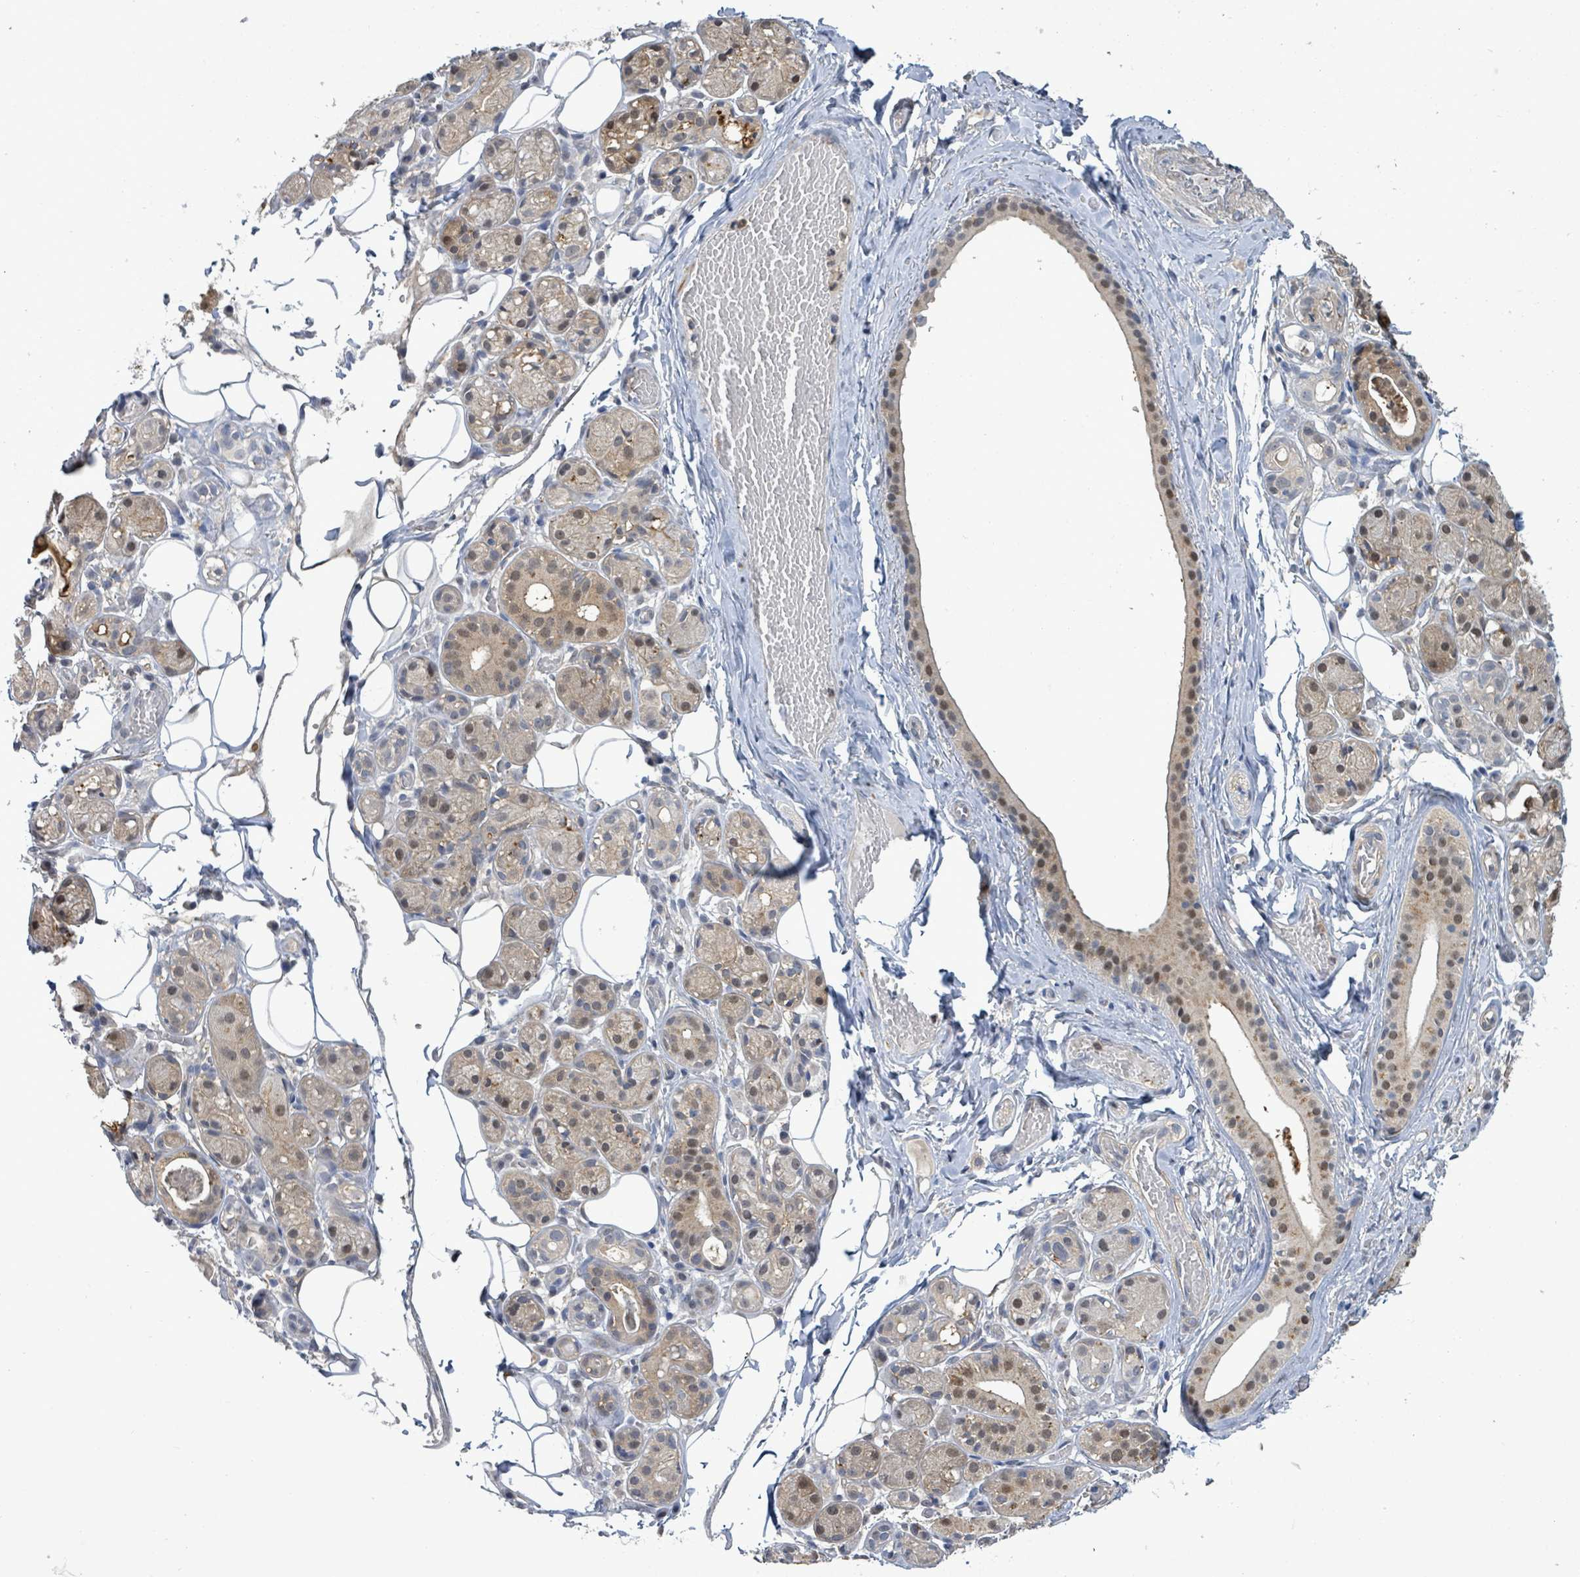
{"staining": {"intensity": "weak", "quantity": "25%-75%", "location": "cytoplasmic/membranous"}, "tissue": "salivary gland", "cell_type": "Glandular cells", "image_type": "normal", "snomed": [{"axis": "morphology", "description": "Normal tissue, NOS"}, {"axis": "topography", "description": "Salivary gland"}], "caption": "Protein analysis of benign salivary gland displays weak cytoplasmic/membranous staining in about 25%-75% of glandular cells.", "gene": "PGAM1", "patient": {"sex": "male", "age": 82}}